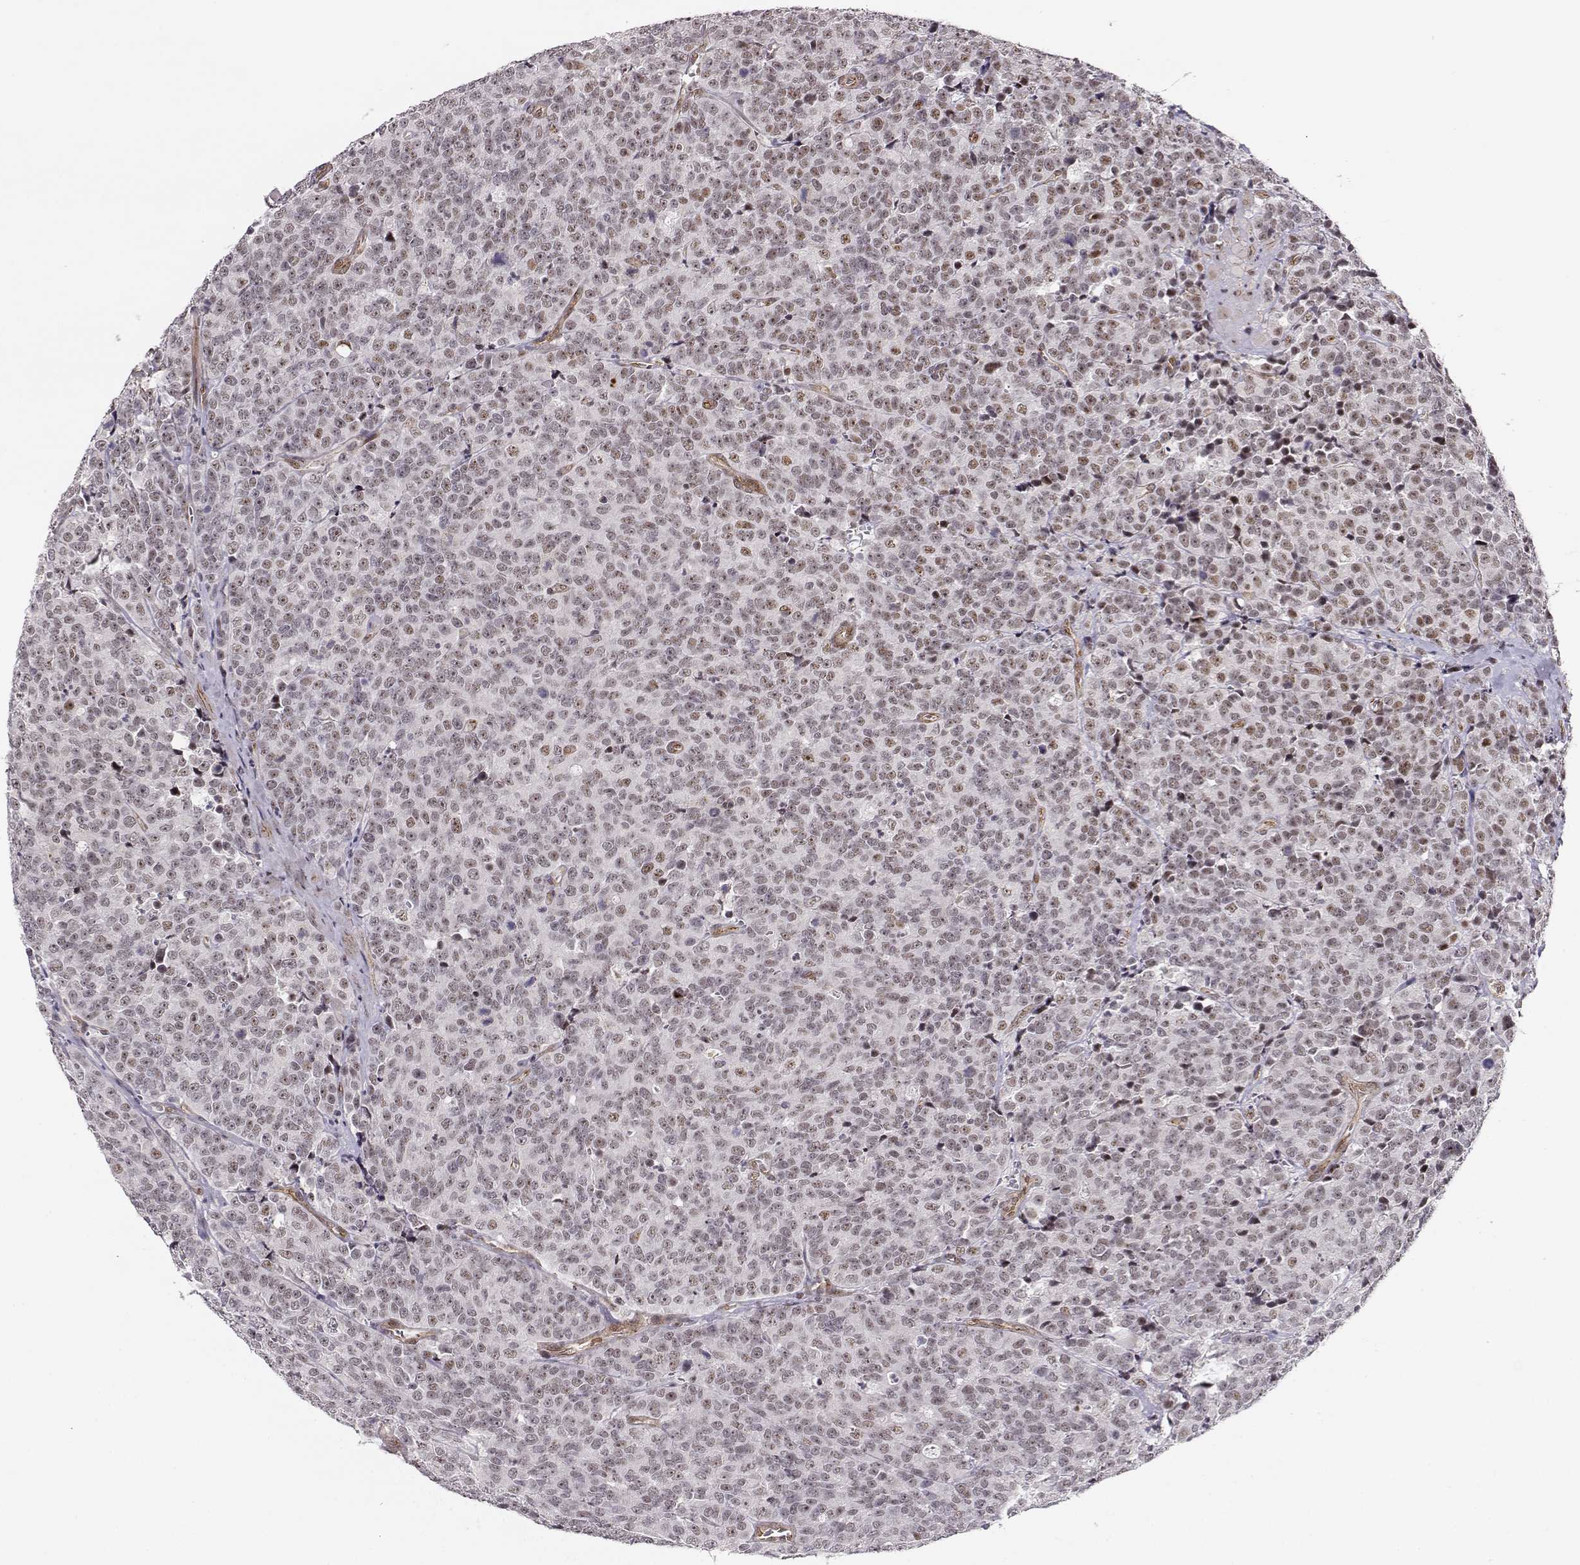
{"staining": {"intensity": "moderate", "quantity": "<25%", "location": "nuclear"}, "tissue": "prostate cancer", "cell_type": "Tumor cells", "image_type": "cancer", "snomed": [{"axis": "morphology", "description": "Adenocarcinoma, NOS"}, {"axis": "topography", "description": "Prostate"}], "caption": "Approximately <25% of tumor cells in prostate cancer (adenocarcinoma) exhibit moderate nuclear protein positivity as visualized by brown immunohistochemical staining.", "gene": "CIR1", "patient": {"sex": "male", "age": 67}}